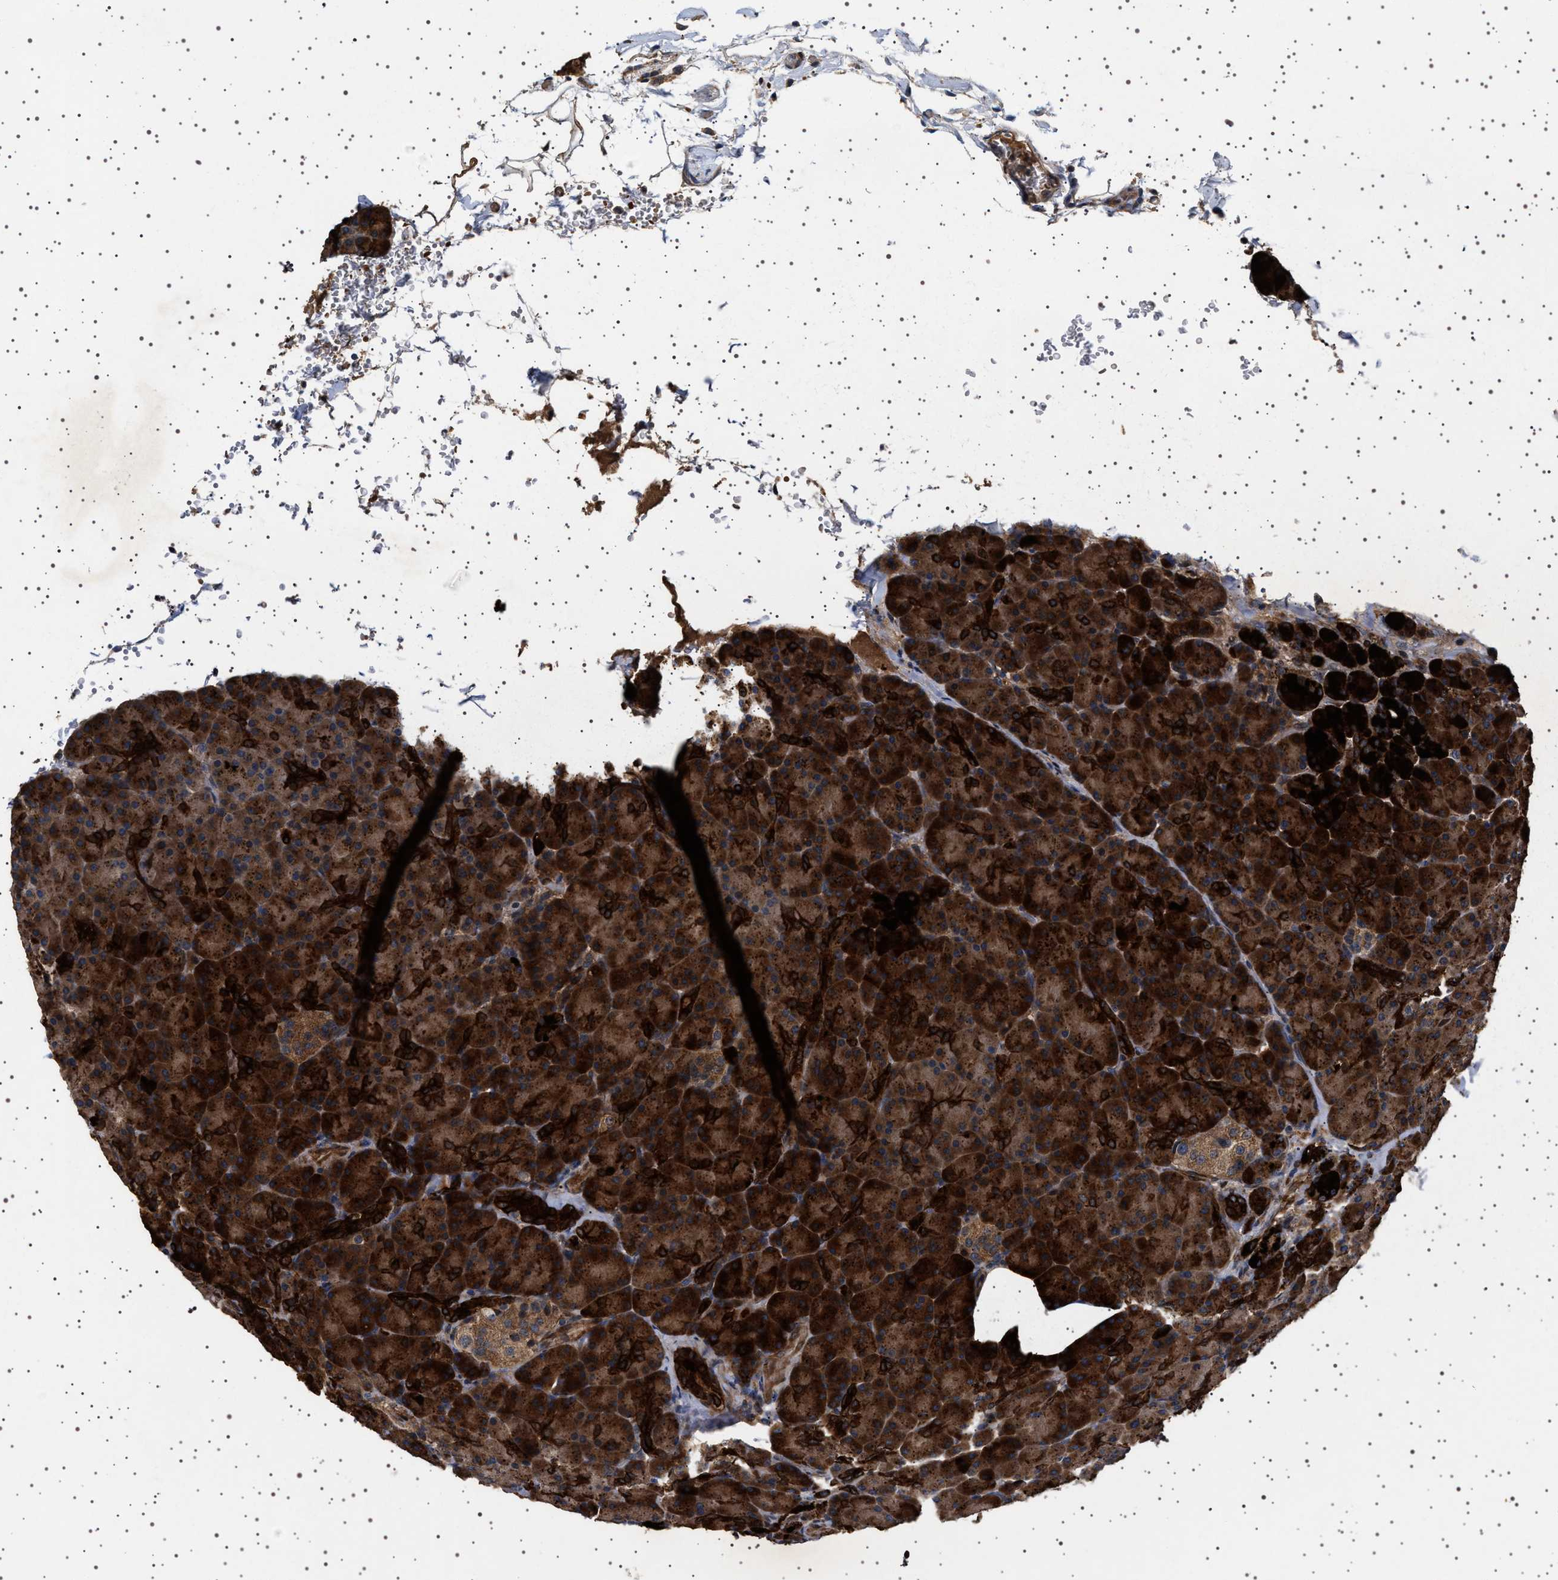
{"staining": {"intensity": "strong", "quantity": ">75%", "location": "cytoplasmic/membranous"}, "tissue": "pancreas", "cell_type": "Exocrine glandular cells", "image_type": "normal", "snomed": [{"axis": "morphology", "description": "Normal tissue, NOS"}, {"axis": "topography", "description": "Pancreas"}], "caption": "DAB (3,3'-diaminobenzidine) immunohistochemical staining of normal pancreas reveals strong cytoplasmic/membranous protein positivity in approximately >75% of exocrine glandular cells.", "gene": "GUCY1B1", "patient": {"sex": "female", "age": 43}}